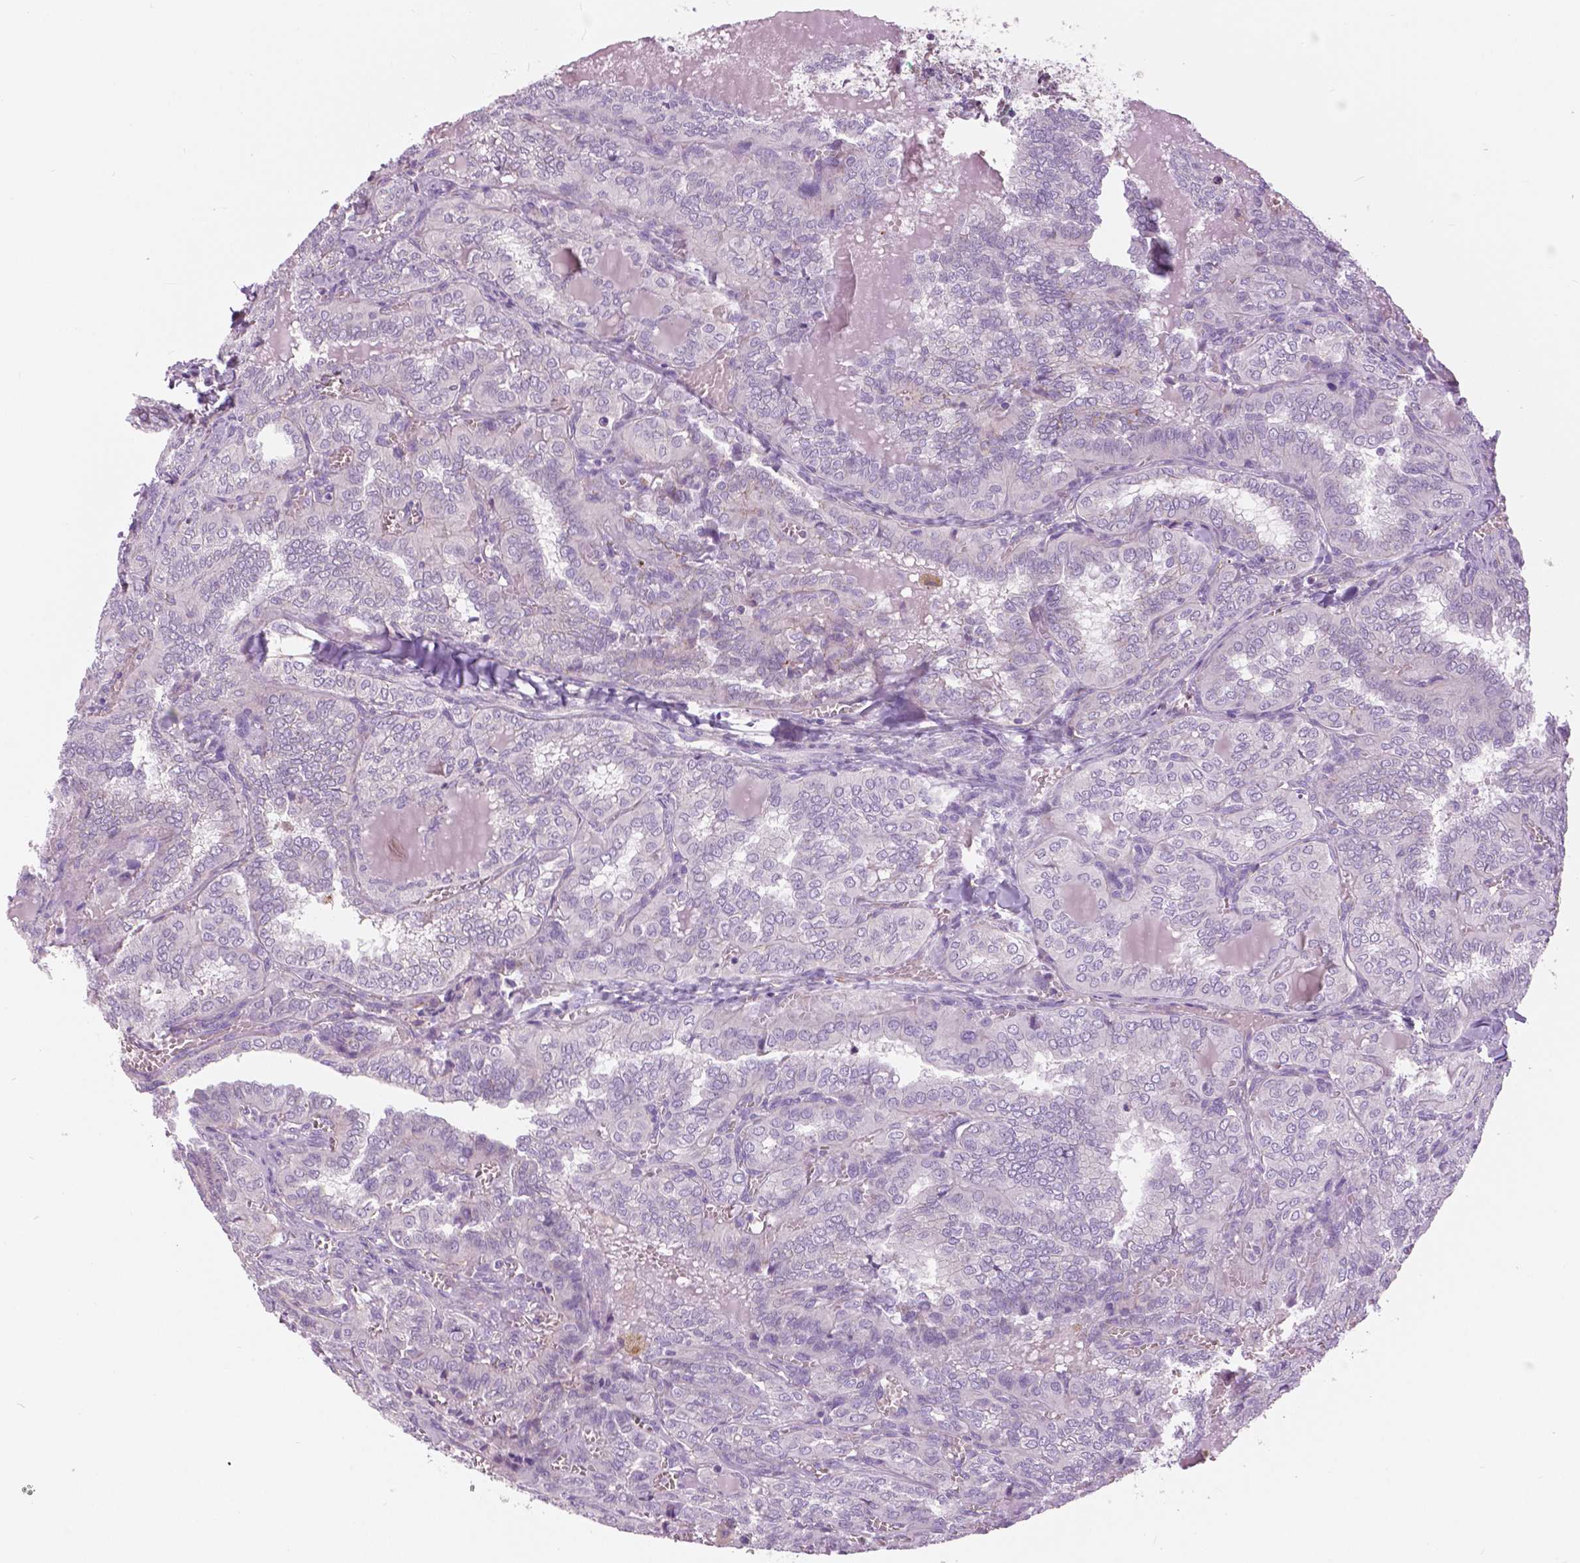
{"staining": {"intensity": "negative", "quantity": "none", "location": "none"}, "tissue": "thyroid cancer", "cell_type": "Tumor cells", "image_type": "cancer", "snomed": [{"axis": "morphology", "description": "Papillary adenocarcinoma, NOS"}, {"axis": "topography", "description": "Thyroid gland"}], "caption": "A high-resolution image shows immunohistochemistry (IHC) staining of thyroid cancer (papillary adenocarcinoma), which reveals no significant expression in tumor cells.", "gene": "SERPINI1", "patient": {"sex": "female", "age": 41}}